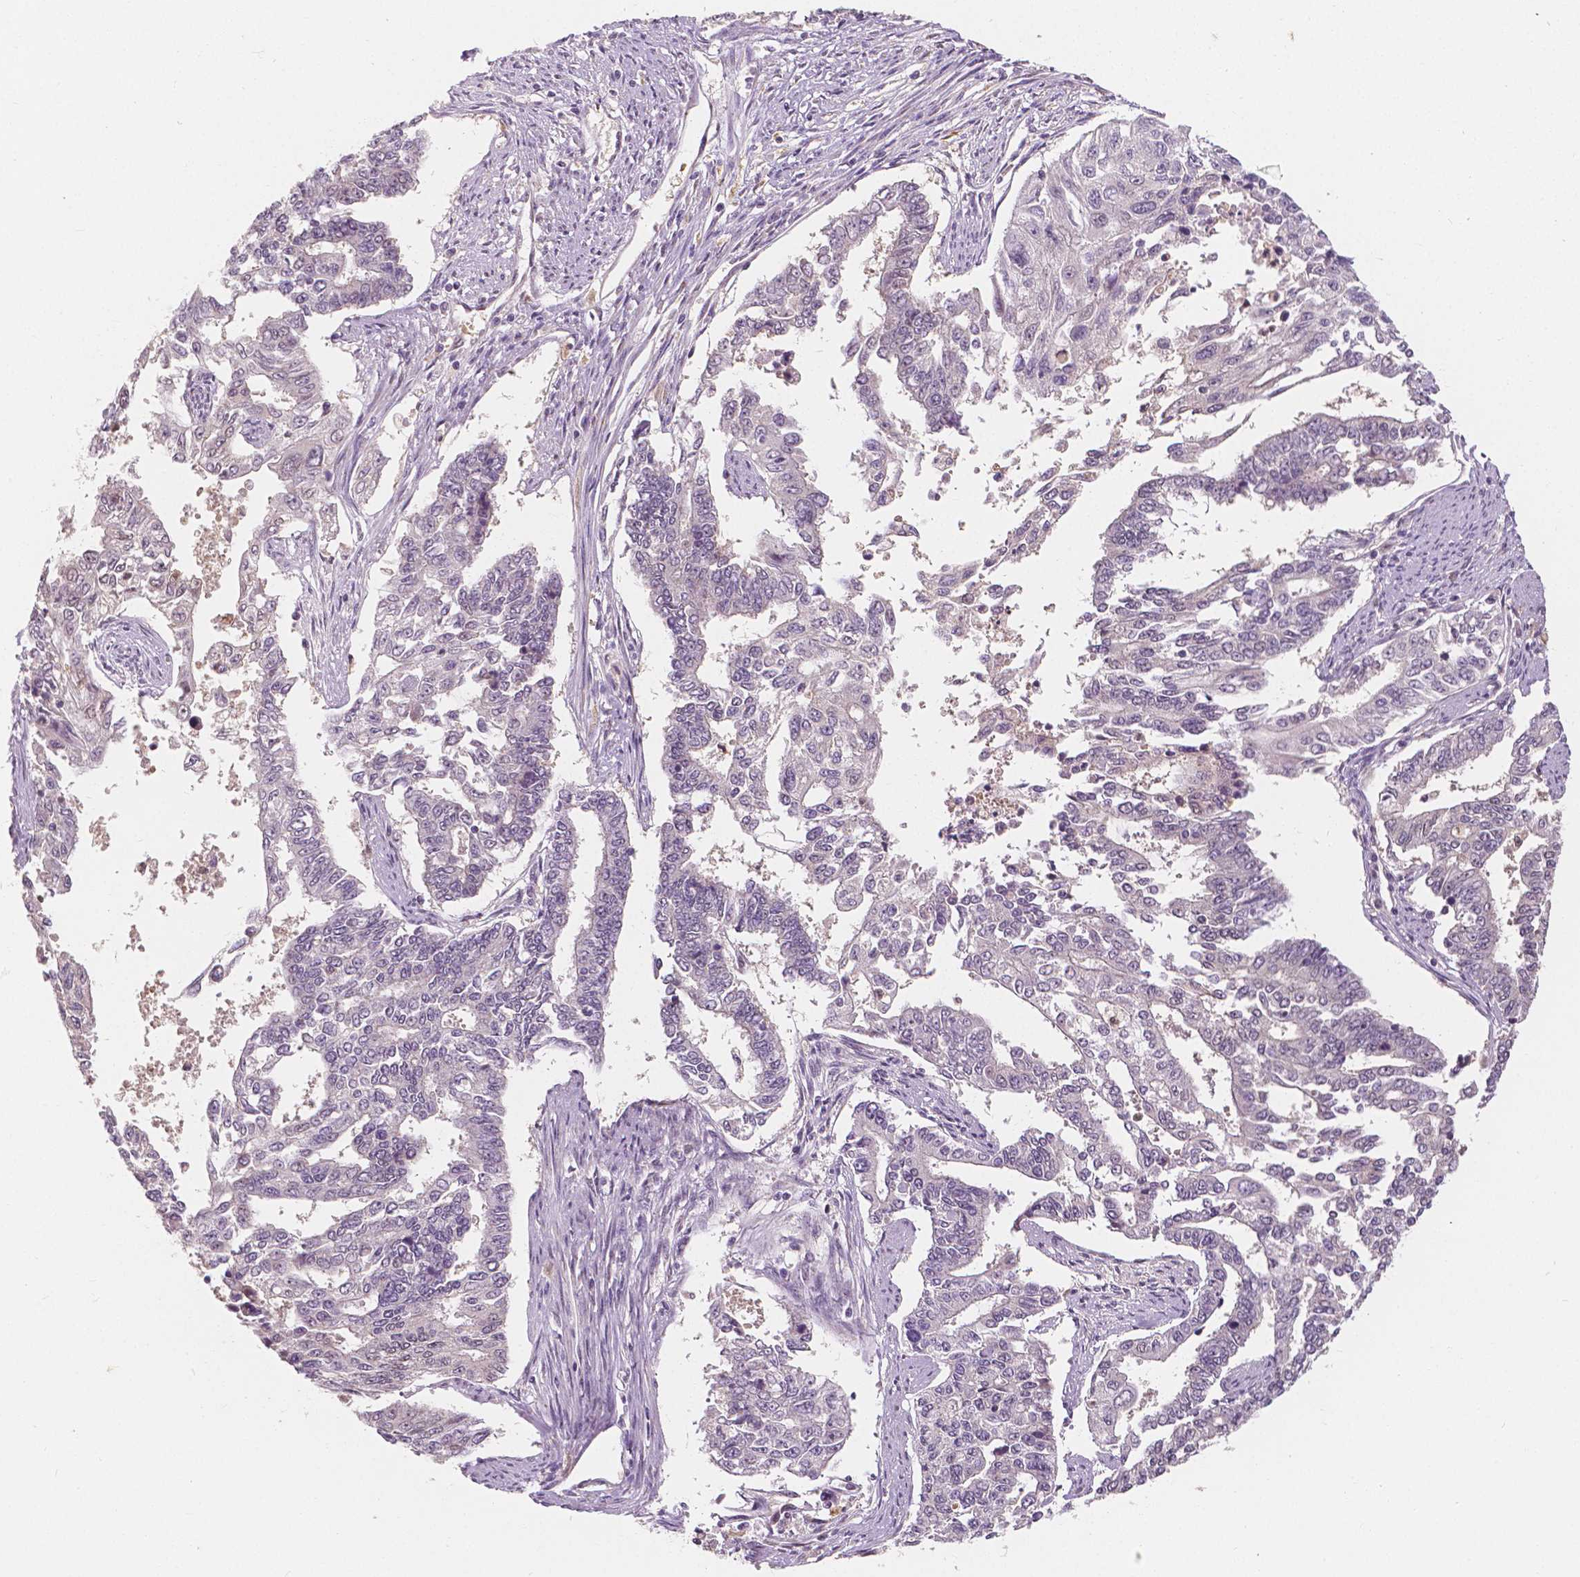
{"staining": {"intensity": "negative", "quantity": "none", "location": "none"}, "tissue": "endometrial cancer", "cell_type": "Tumor cells", "image_type": "cancer", "snomed": [{"axis": "morphology", "description": "Adenocarcinoma, NOS"}, {"axis": "topography", "description": "Uterus"}], "caption": "Tumor cells are negative for brown protein staining in endometrial cancer.", "gene": "NAPRT", "patient": {"sex": "female", "age": 59}}